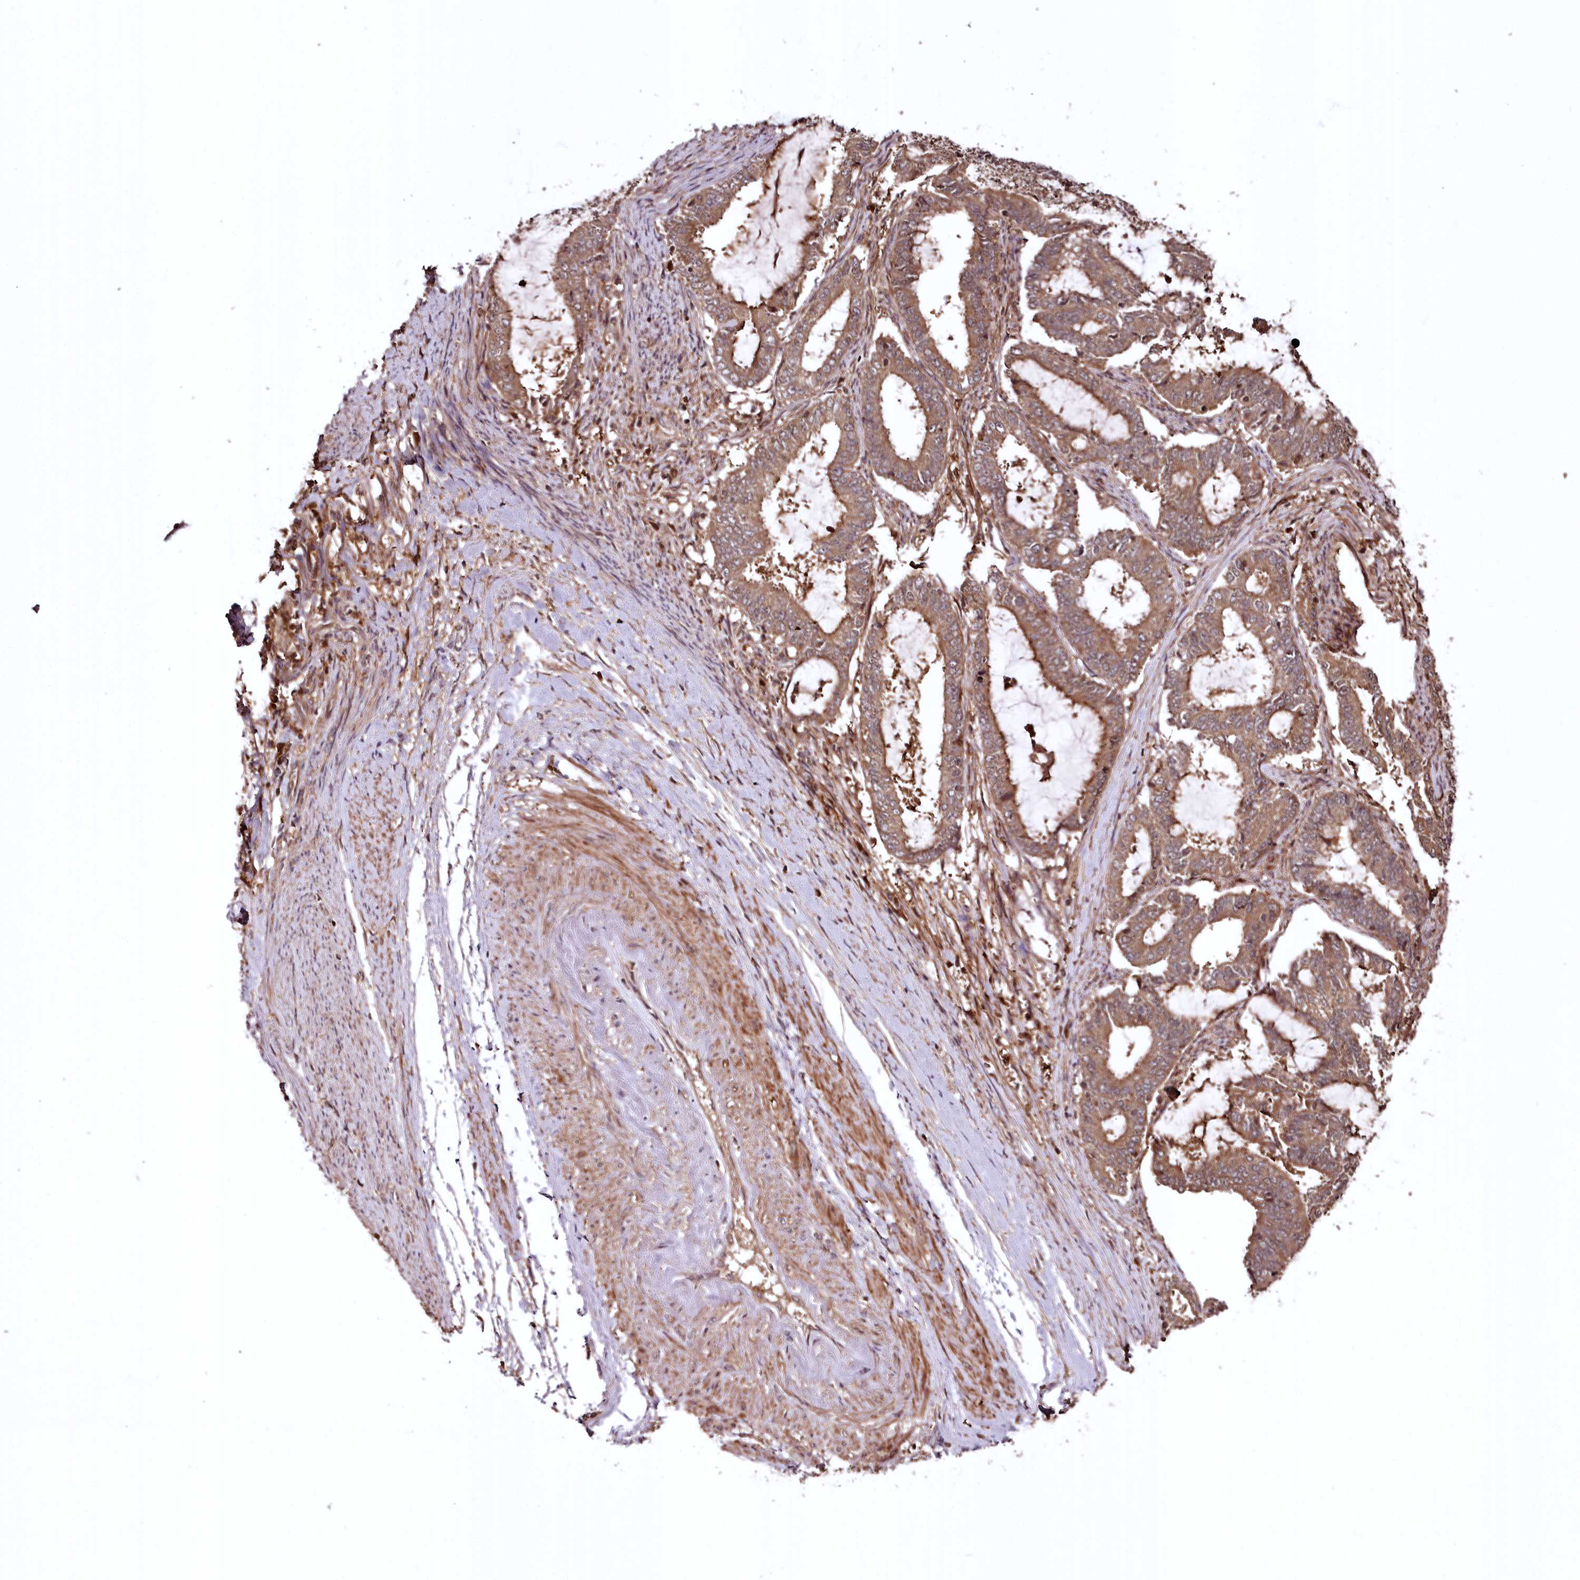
{"staining": {"intensity": "moderate", "quantity": ">75%", "location": "cytoplasmic/membranous"}, "tissue": "endometrial cancer", "cell_type": "Tumor cells", "image_type": "cancer", "snomed": [{"axis": "morphology", "description": "Adenocarcinoma, NOS"}, {"axis": "topography", "description": "Endometrium"}], "caption": "A high-resolution photomicrograph shows immunohistochemistry staining of endometrial cancer (adenocarcinoma), which reveals moderate cytoplasmic/membranous staining in about >75% of tumor cells.", "gene": "TTC12", "patient": {"sex": "female", "age": 51}}